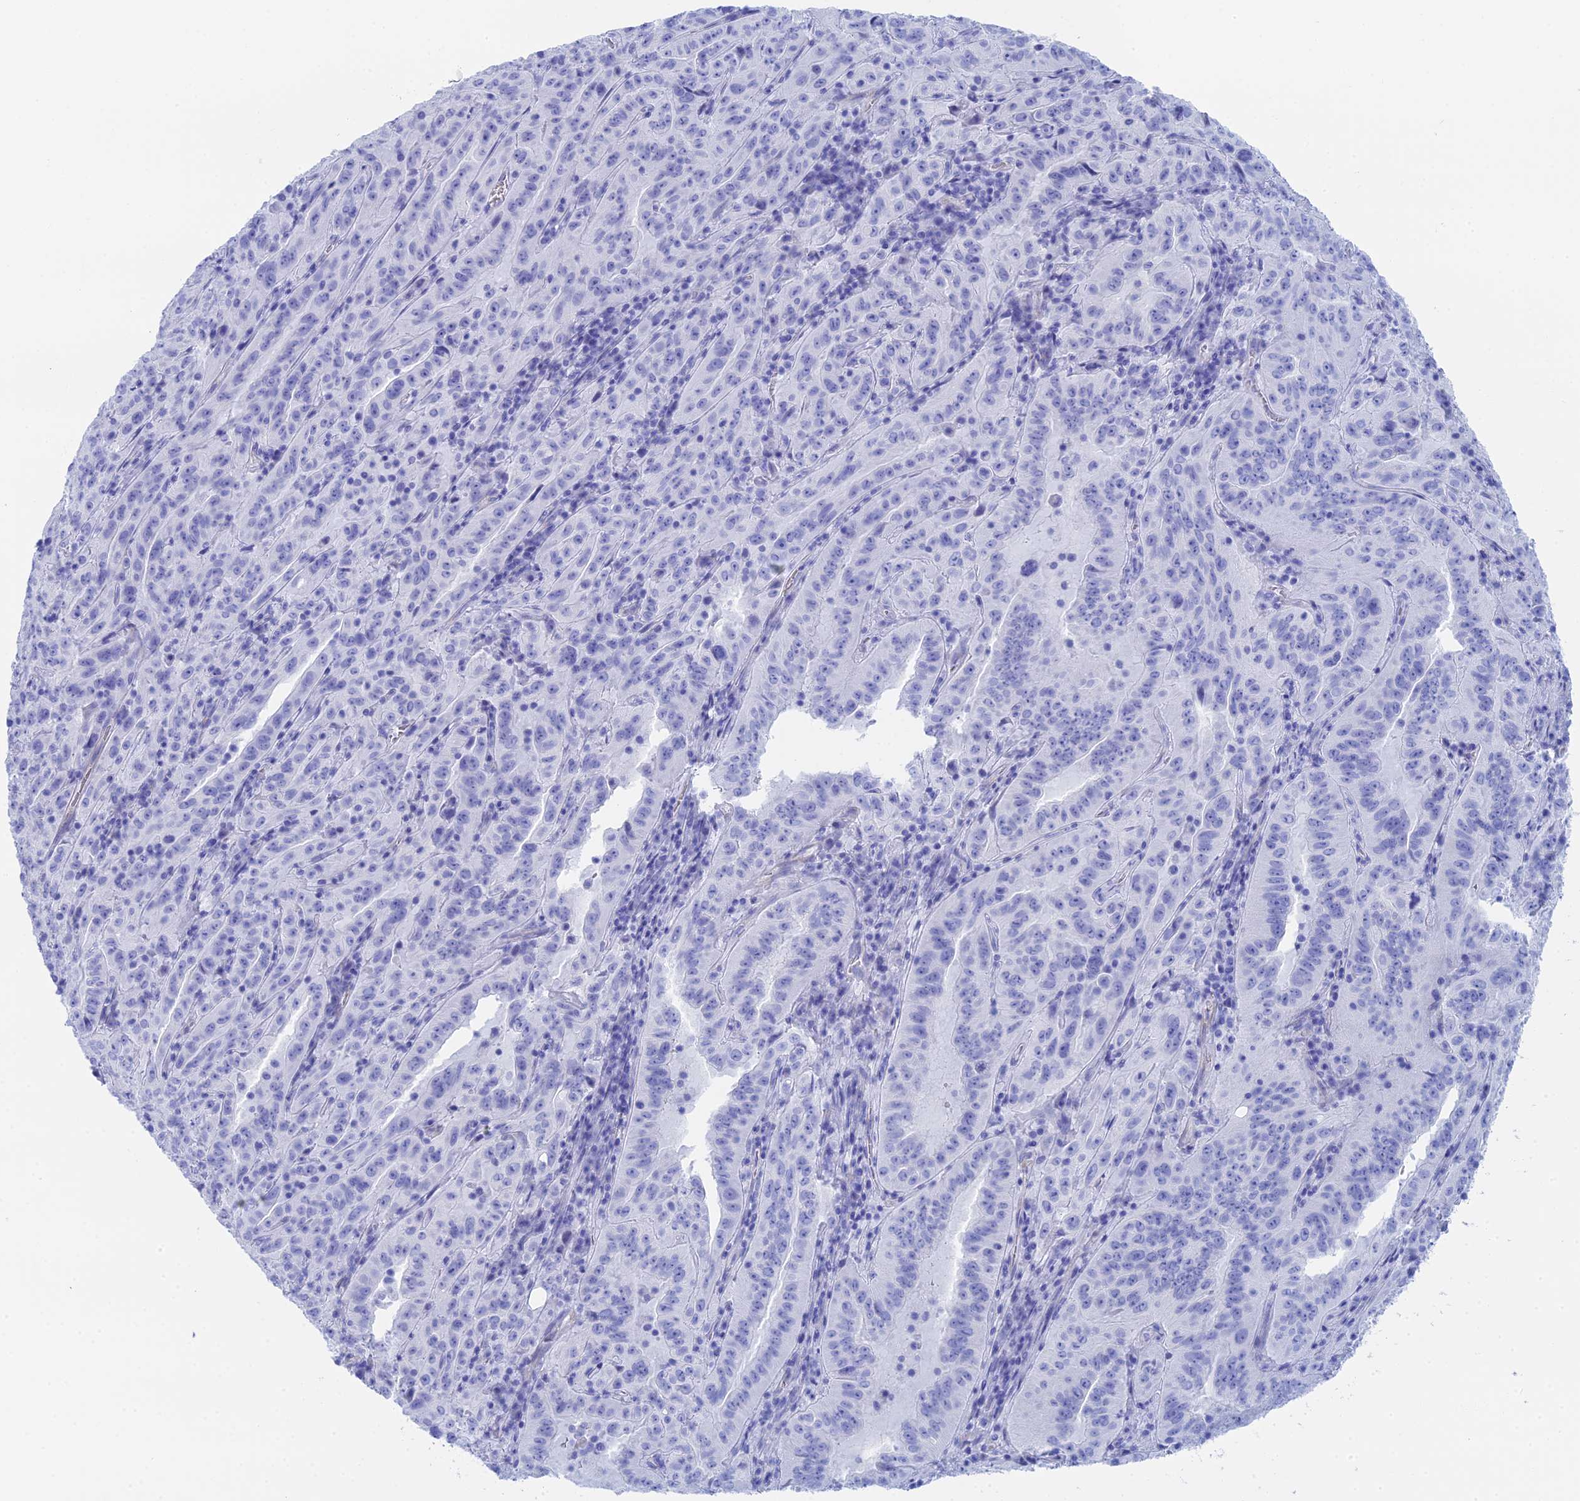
{"staining": {"intensity": "negative", "quantity": "none", "location": "none"}, "tissue": "pancreatic cancer", "cell_type": "Tumor cells", "image_type": "cancer", "snomed": [{"axis": "morphology", "description": "Adenocarcinoma, NOS"}, {"axis": "topography", "description": "Pancreas"}], "caption": "Pancreatic cancer stained for a protein using immunohistochemistry (IHC) exhibits no staining tumor cells.", "gene": "TEX101", "patient": {"sex": "male", "age": 63}}